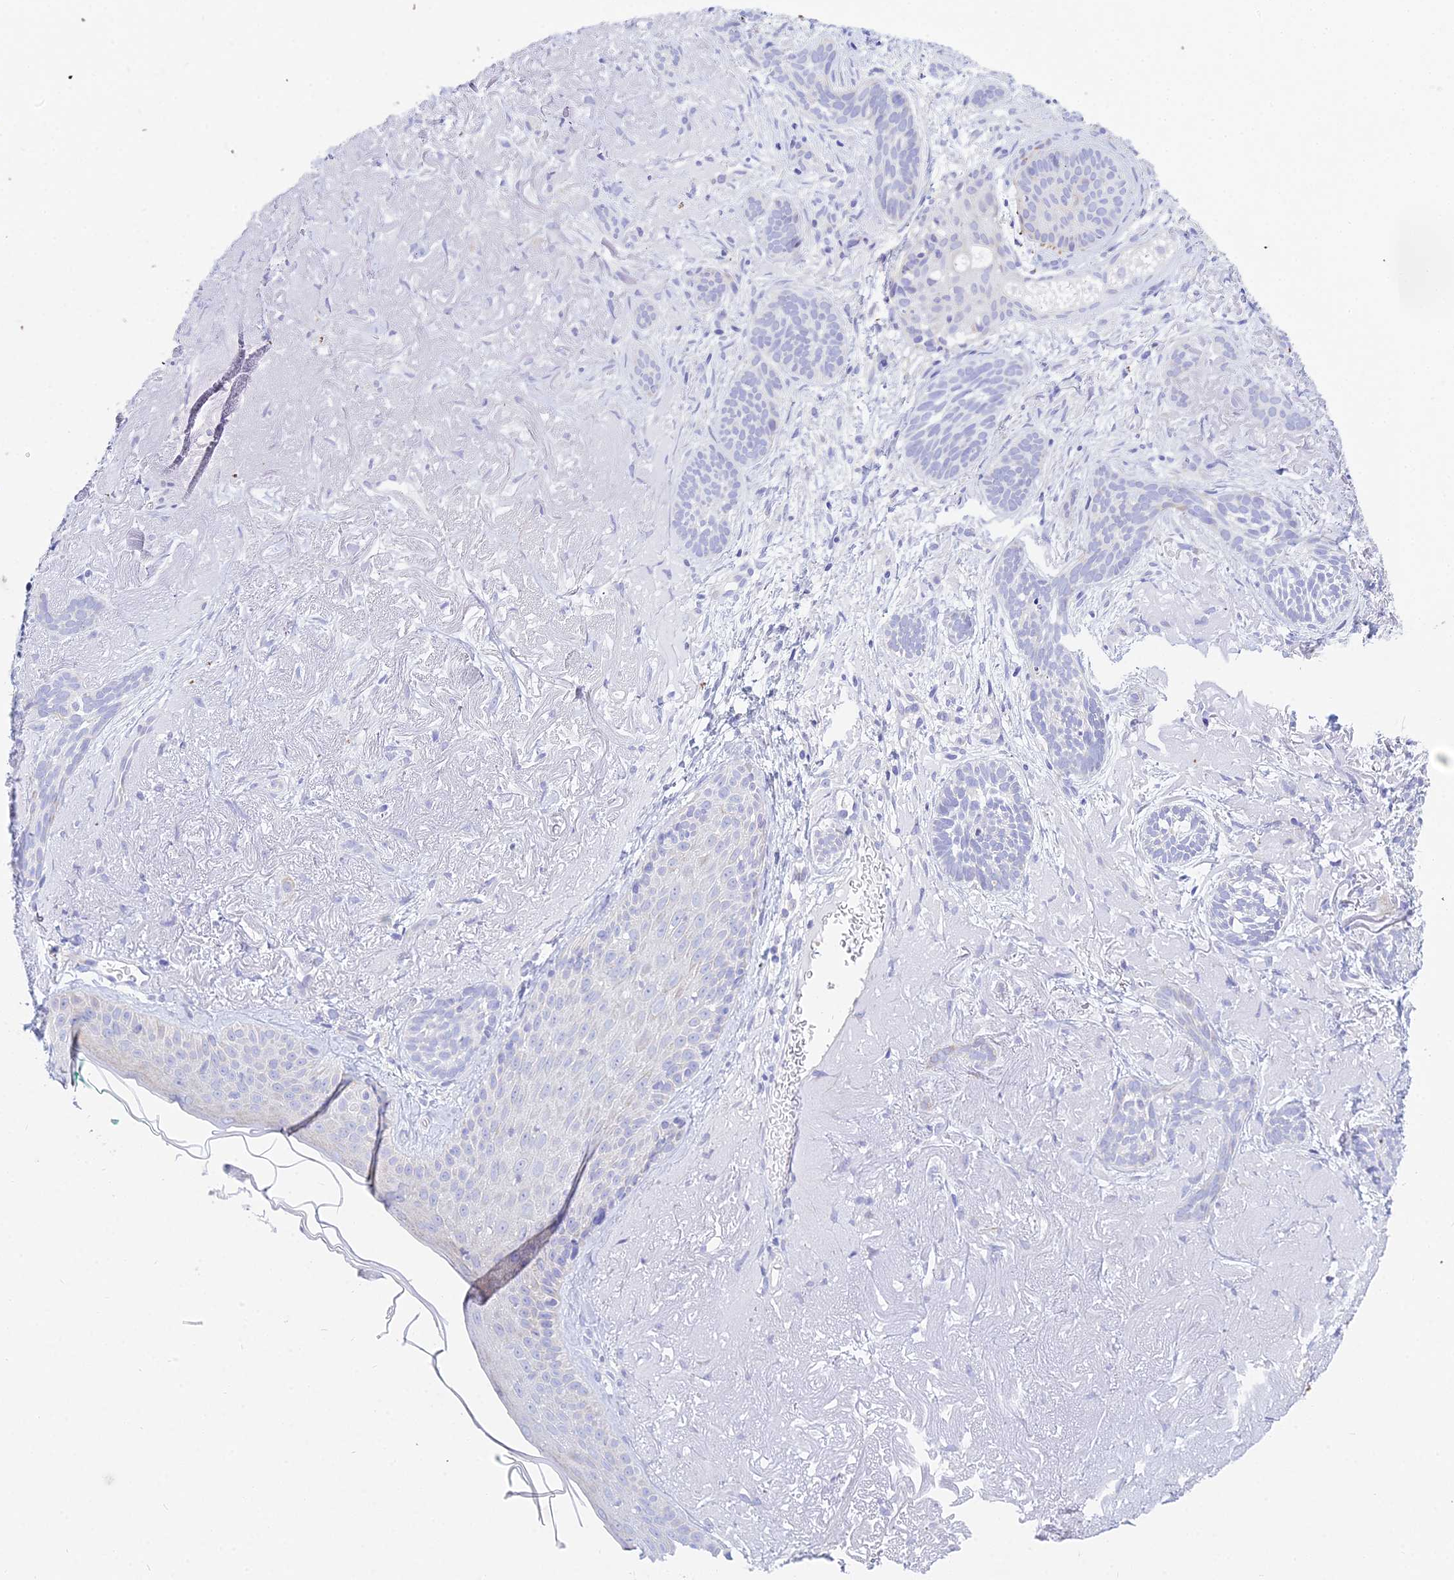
{"staining": {"intensity": "negative", "quantity": "none", "location": "none"}, "tissue": "skin cancer", "cell_type": "Tumor cells", "image_type": "cancer", "snomed": [{"axis": "morphology", "description": "Basal cell carcinoma"}, {"axis": "topography", "description": "Skin"}], "caption": "Protein analysis of basal cell carcinoma (skin) reveals no significant expression in tumor cells. (DAB (3,3'-diaminobenzidine) immunohistochemistry (IHC), high magnification).", "gene": "PRR13", "patient": {"sex": "male", "age": 71}}